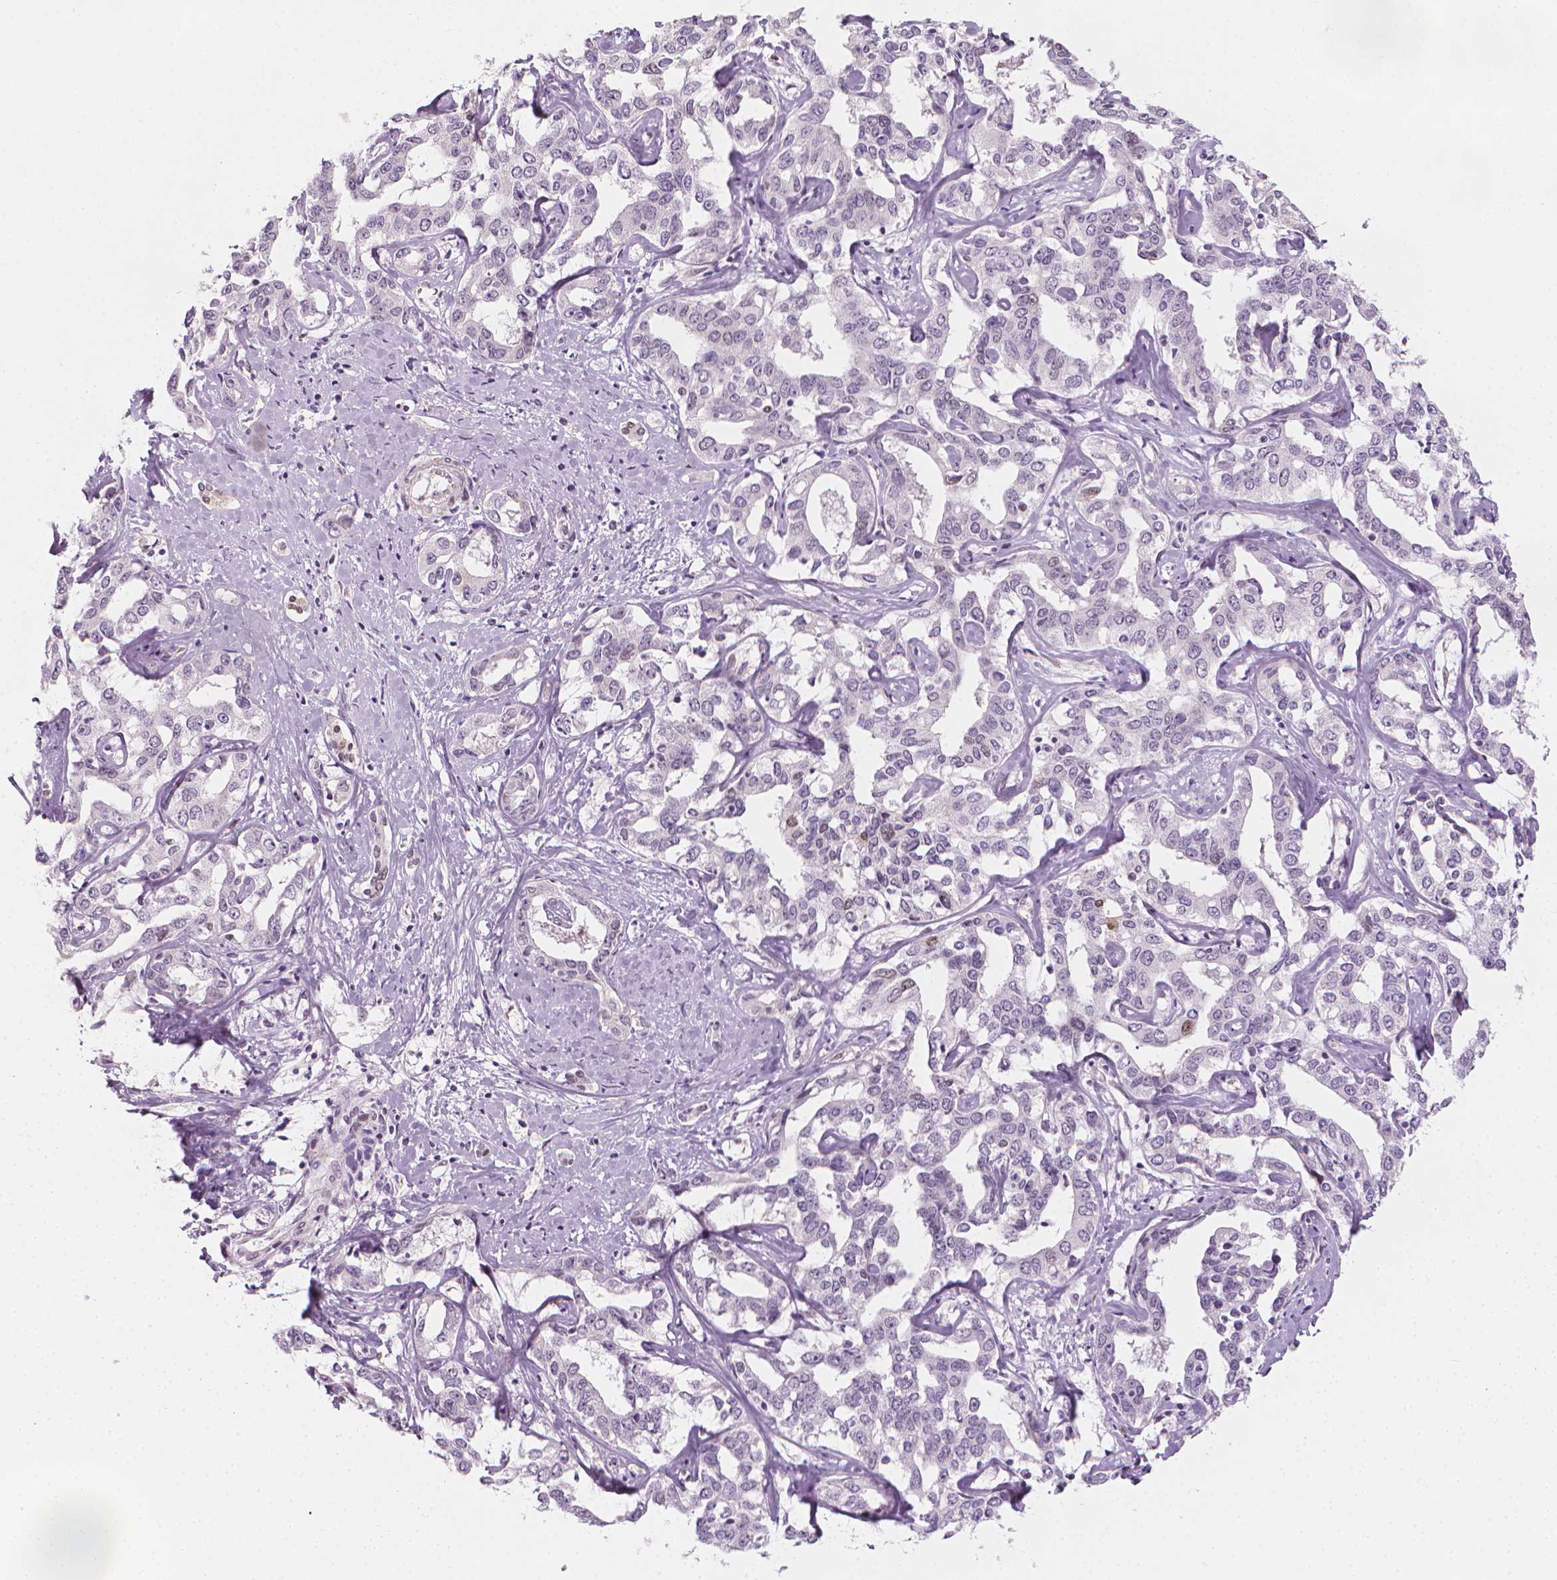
{"staining": {"intensity": "negative", "quantity": "none", "location": "none"}, "tissue": "liver cancer", "cell_type": "Tumor cells", "image_type": "cancer", "snomed": [{"axis": "morphology", "description": "Cholangiocarcinoma"}, {"axis": "topography", "description": "Liver"}], "caption": "Immunohistochemistry (IHC) of cholangiocarcinoma (liver) reveals no expression in tumor cells.", "gene": "CDKN1C", "patient": {"sex": "male", "age": 59}}